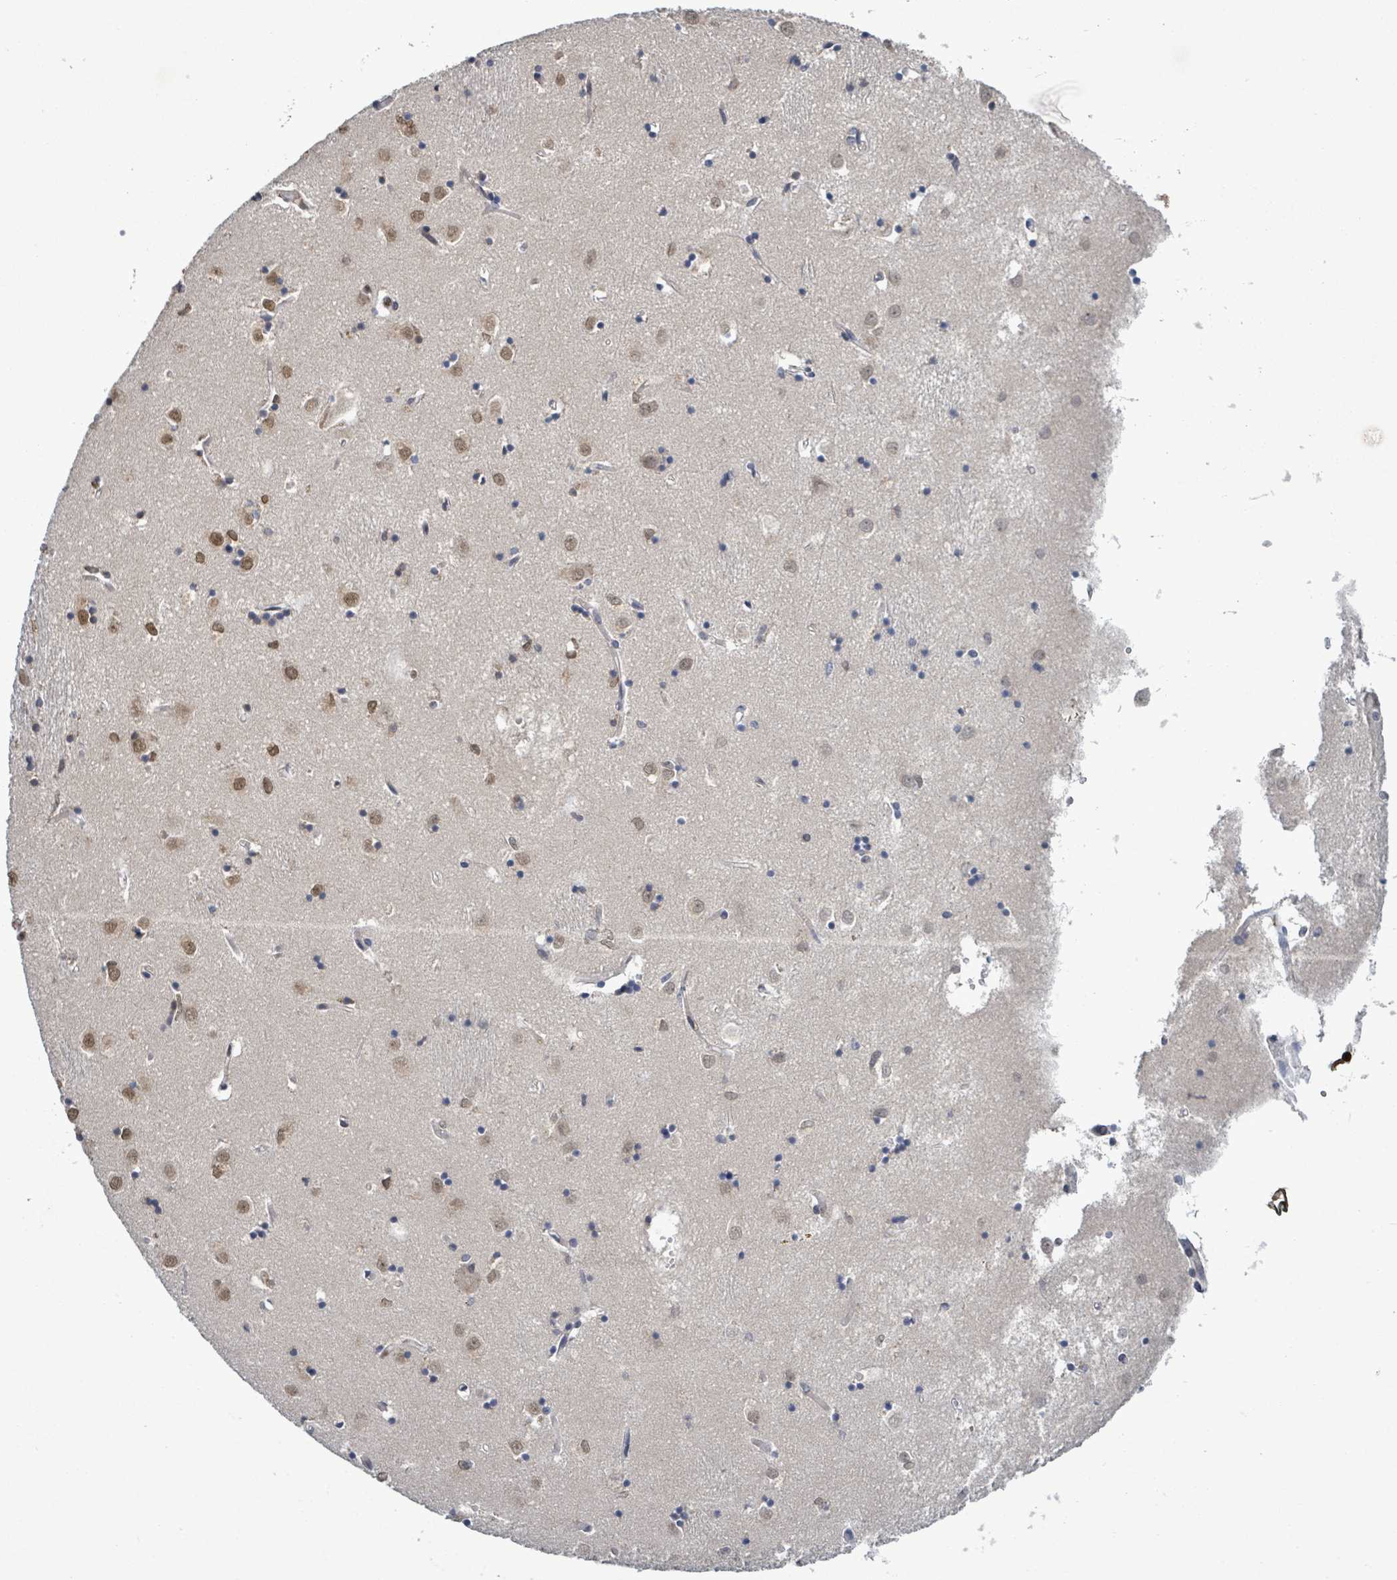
{"staining": {"intensity": "weak", "quantity": "25%-75%", "location": "nuclear"}, "tissue": "caudate", "cell_type": "Glial cells", "image_type": "normal", "snomed": [{"axis": "morphology", "description": "Normal tissue, NOS"}, {"axis": "topography", "description": "Lateral ventricle wall"}], "caption": "This is a micrograph of IHC staining of normal caudate, which shows weak expression in the nuclear of glial cells.", "gene": "AMMECR1", "patient": {"sex": "male", "age": 70}}